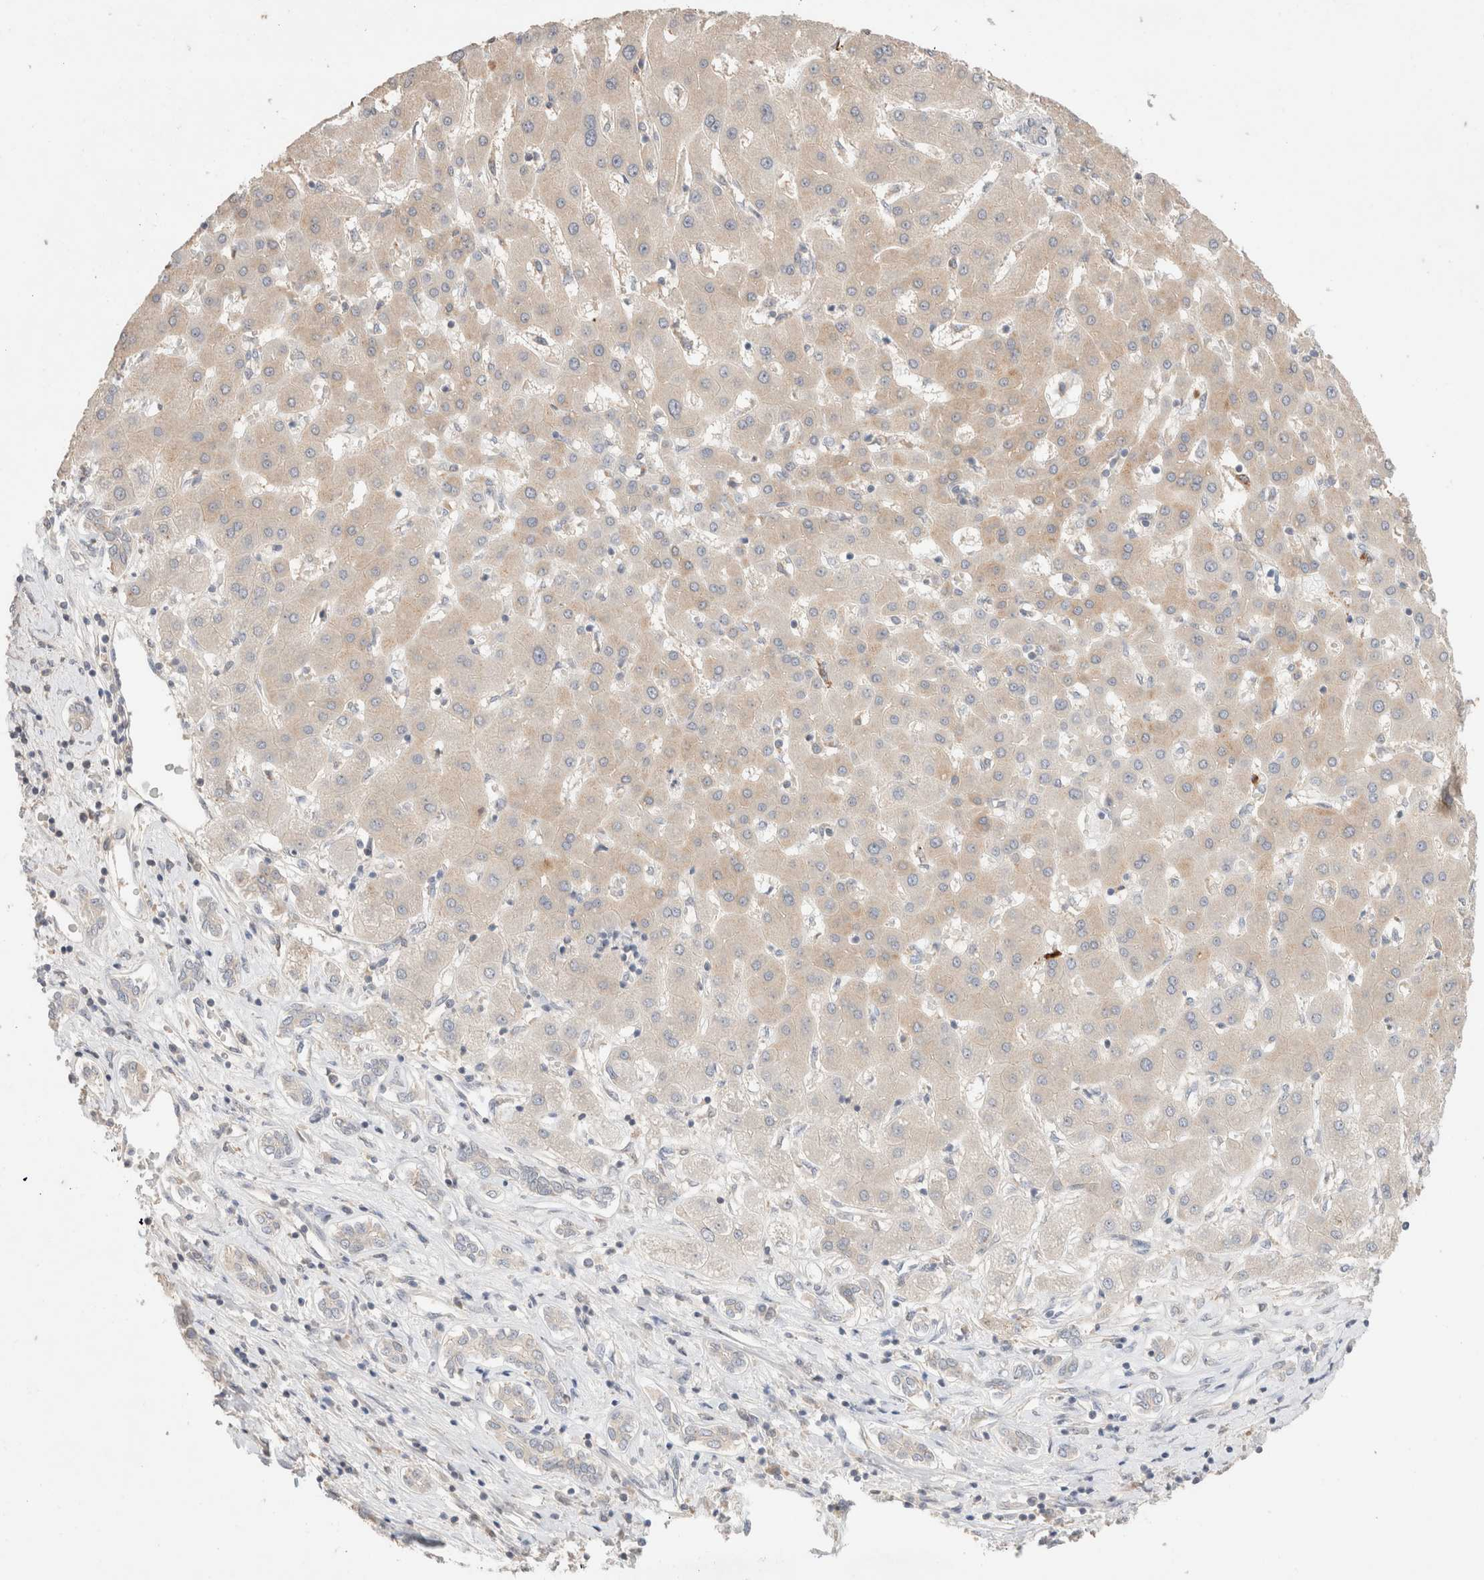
{"staining": {"intensity": "weak", "quantity": ">75%", "location": "cytoplasmic/membranous"}, "tissue": "liver cancer", "cell_type": "Tumor cells", "image_type": "cancer", "snomed": [{"axis": "morphology", "description": "Carcinoma, Hepatocellular, NOS"}, {"axis": "topography", "description": "Liver"}], "caption": "The image exhibits staining of liver cancer, revealing weak cytoplasmic/membranous protein expression (brown color) within tumor cells.", "gene": "TRIM41", "patient": {"sex": "male", "age": 65}}